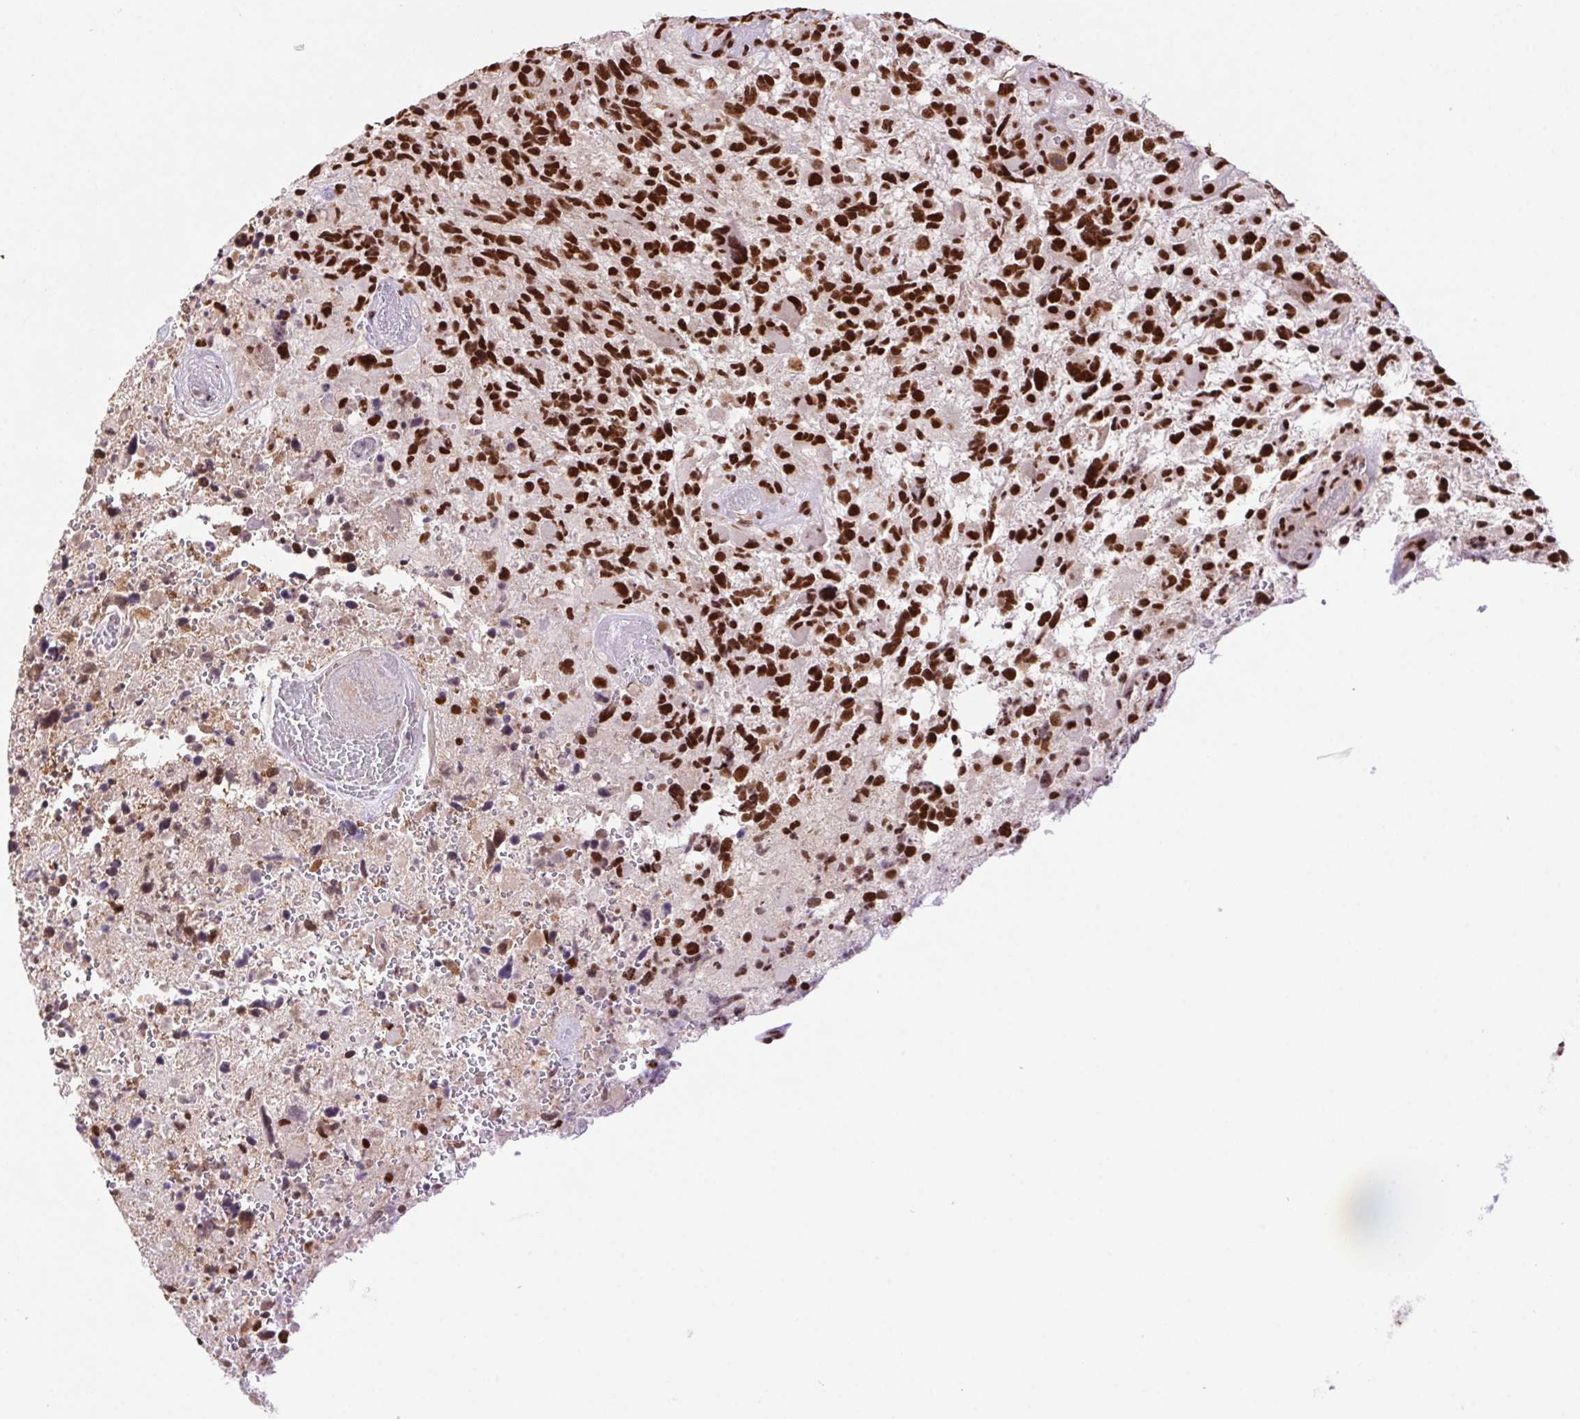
{"staining": {"intensity": "strong", "quantity": ">75%", "location": "nuclear"}, "tissue": "glioma", "cell_type": "Tumor cells", "image_type": "cancer", "snomed": [{"axis": "morphology", "description": "Glioma, malignant, High grade"}, {"axis": "topography", "description": "Brain"}], "caption": "Malignant high-grade glioma stained for a protein (brown) reveals strong nuclear positive staining in approximately >75% of tumor cells.", "gene": "ZNF207", "patient": {"sex": "female", "age": 71}}